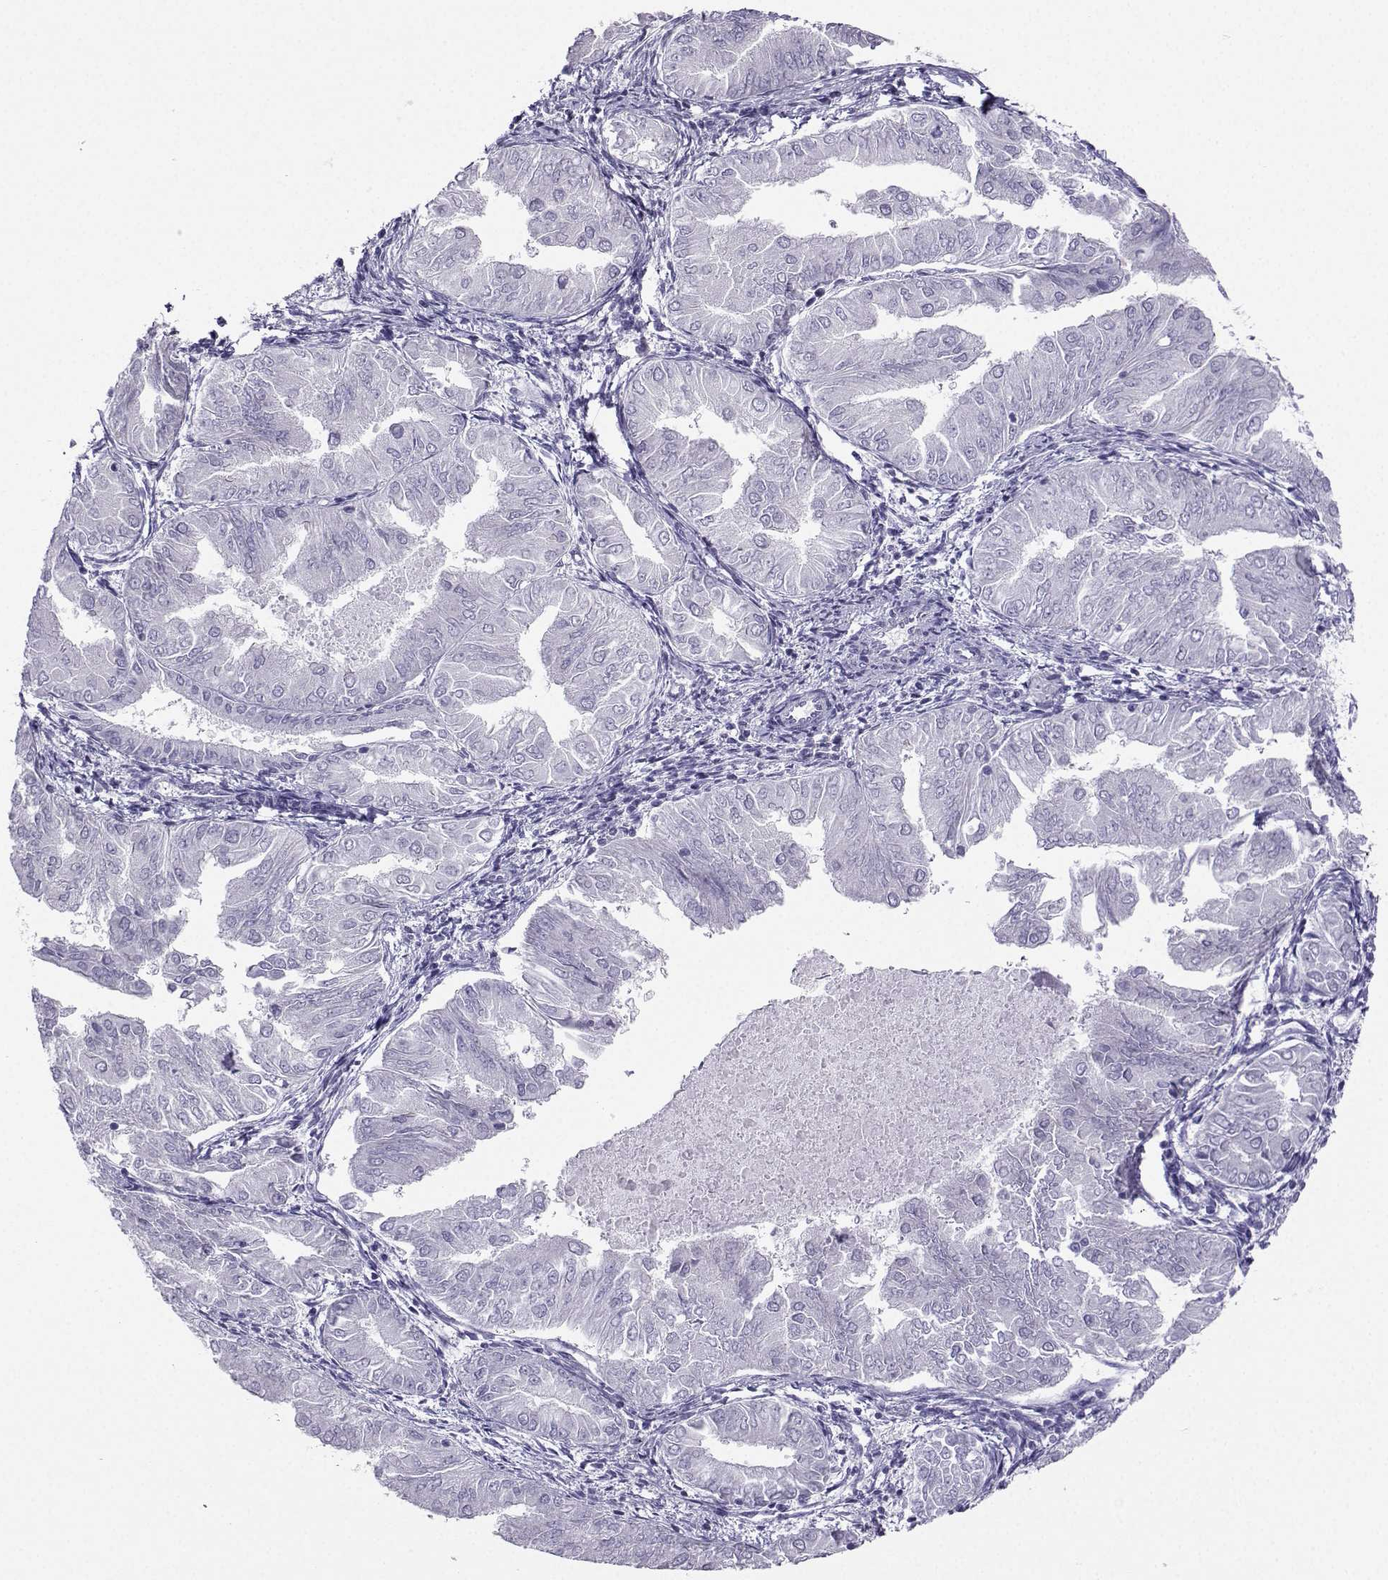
{"staining": {"intensity": "negative", "quantity": "none", "location": "none"}, "tissue": "endometrial cancer", "cell_type": "Tumor cells", "image_type": "cancer", "snomed": [{"axis": "morphology", "description": "Adenocarcinoma, NOS"}, {"axis": "topography", "description": "Endometrium"}], "caption": "The immunohistochemistry (IHC) photomicrograph has no significant expression in tumor cells of endometrial cancer tissue.", "gene": "KIF17", "patient": {"sex": "female", "age": 53}}